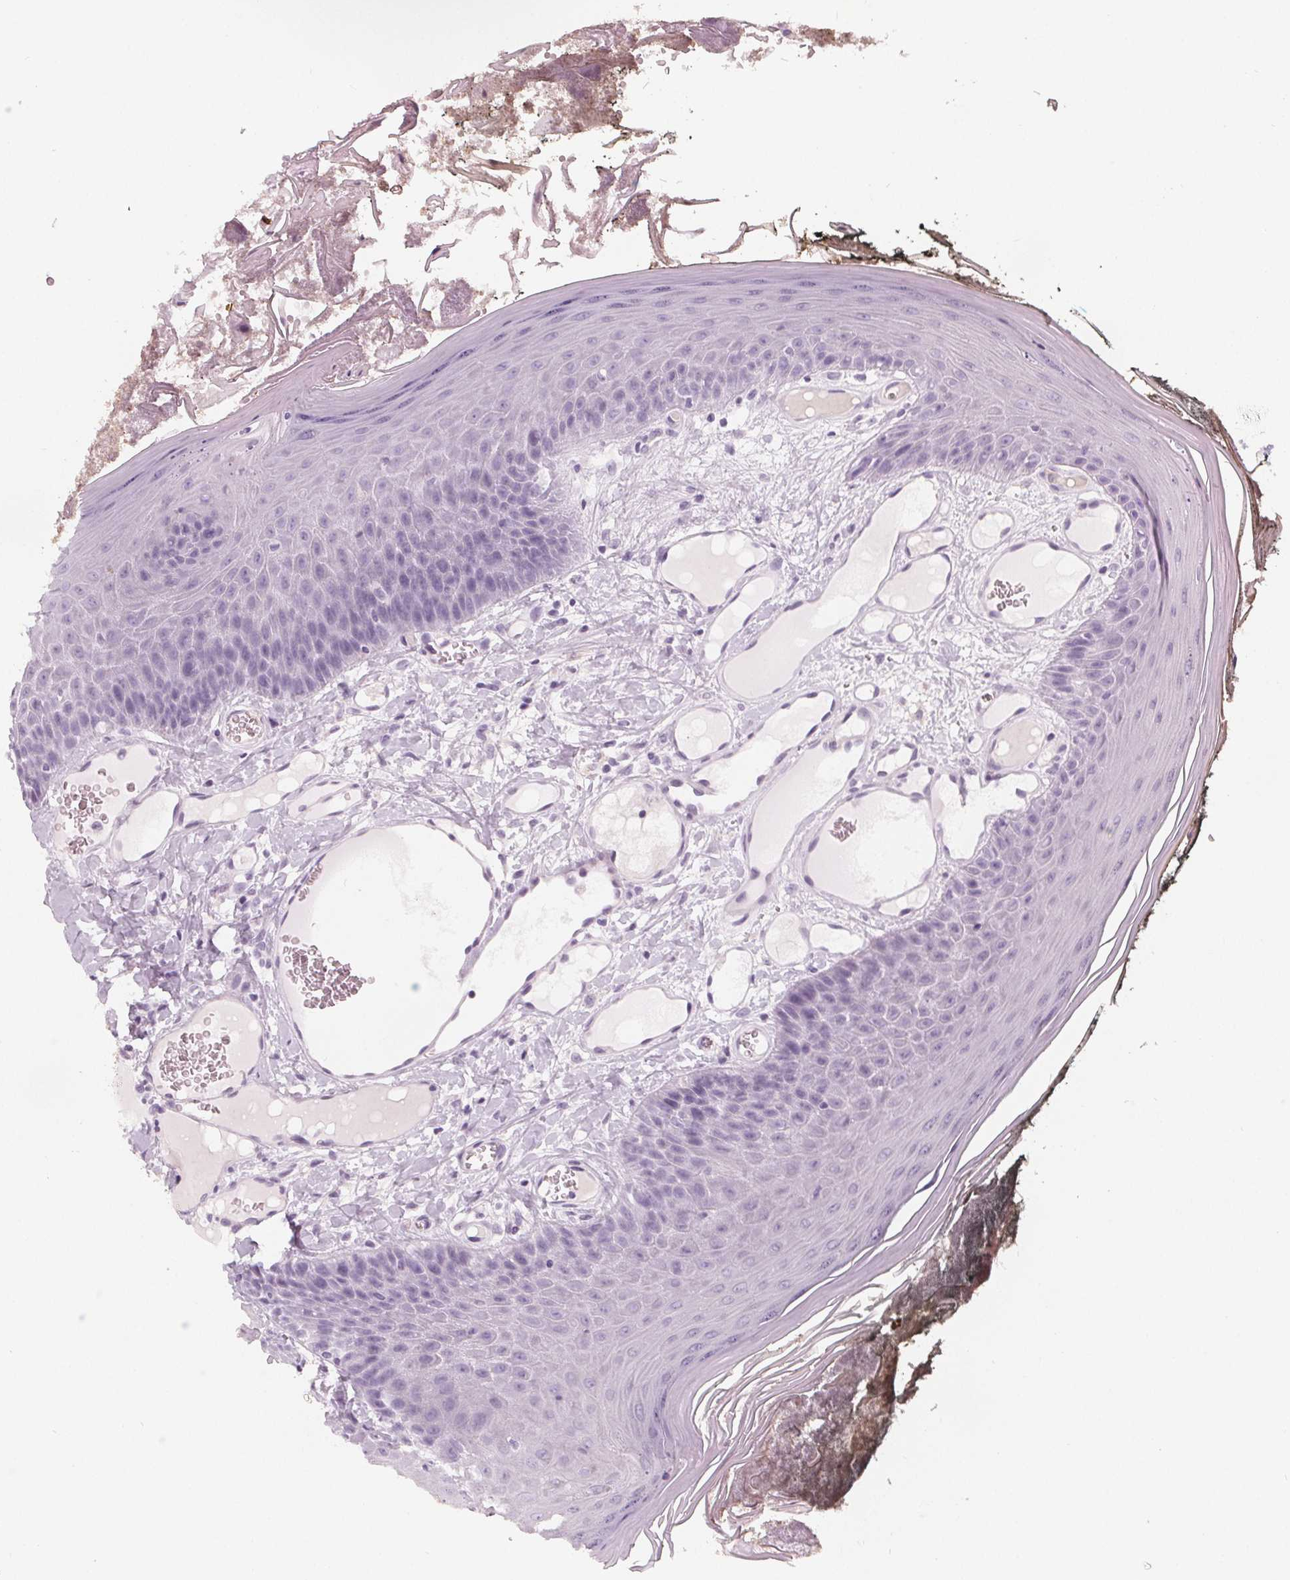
{"staining": {"intensity": "negative", "quantity": "none", "location": "none"}, "tissue": "oral mucosa", "cell_type": "Squamous epithelial cells", "image_type": "normal", "snomed": [{"axis": "morphology", "description": "Normal tissue, NOS"}, {"axis": "topography", "description": "Oral tissue"}], "caption": "DAB (3,3'-diaminobenzidine) immunohistochemical staining of benign human oral mucosa demonstrates no significant expression in squamous epithelial cells.", "gene": "SLC5A12", "patient": {"sex": "male", "age": 9}}